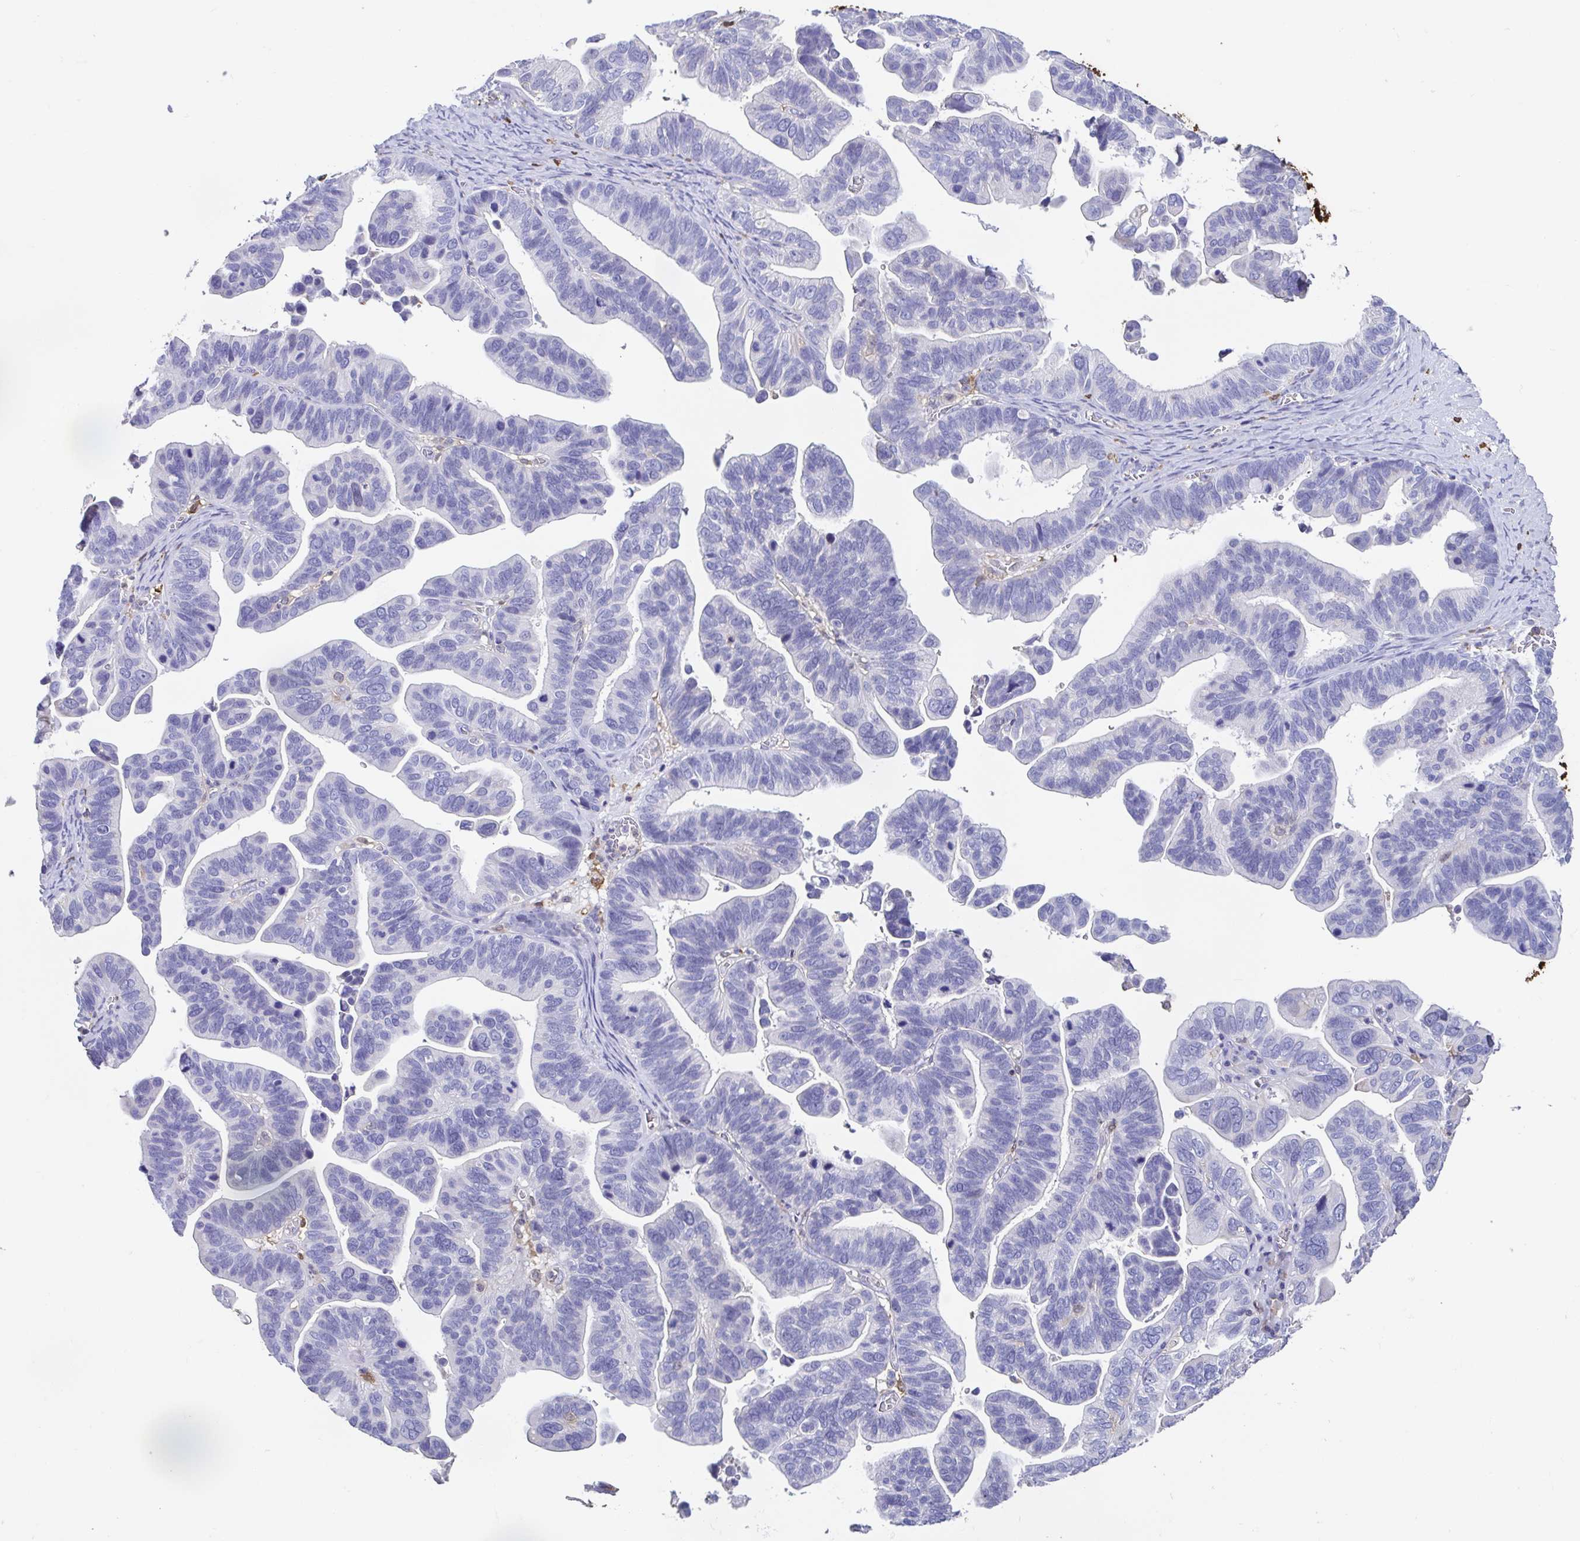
{"staining": {"intensity": "negative", "quantity": "none", "location": "none"}, "tissue": "ovarian cancer", "cell_type": "Tumor cells", "image_type": "cancer", "snomed": [{"axis": "morphology", "description": "Cystadenocarcinoma, serous, NOS"}, {"axis": "topography", "description": "Ovary"}], "caption": "DAB immunohistochemical staining of serous cystadenocarcinoma (ovarian) shows no significant positivity in tumor cells. Nuclei are stained in blue.", "gene": "ANXA10", "patient": {"sex": "female", "age": 56}}